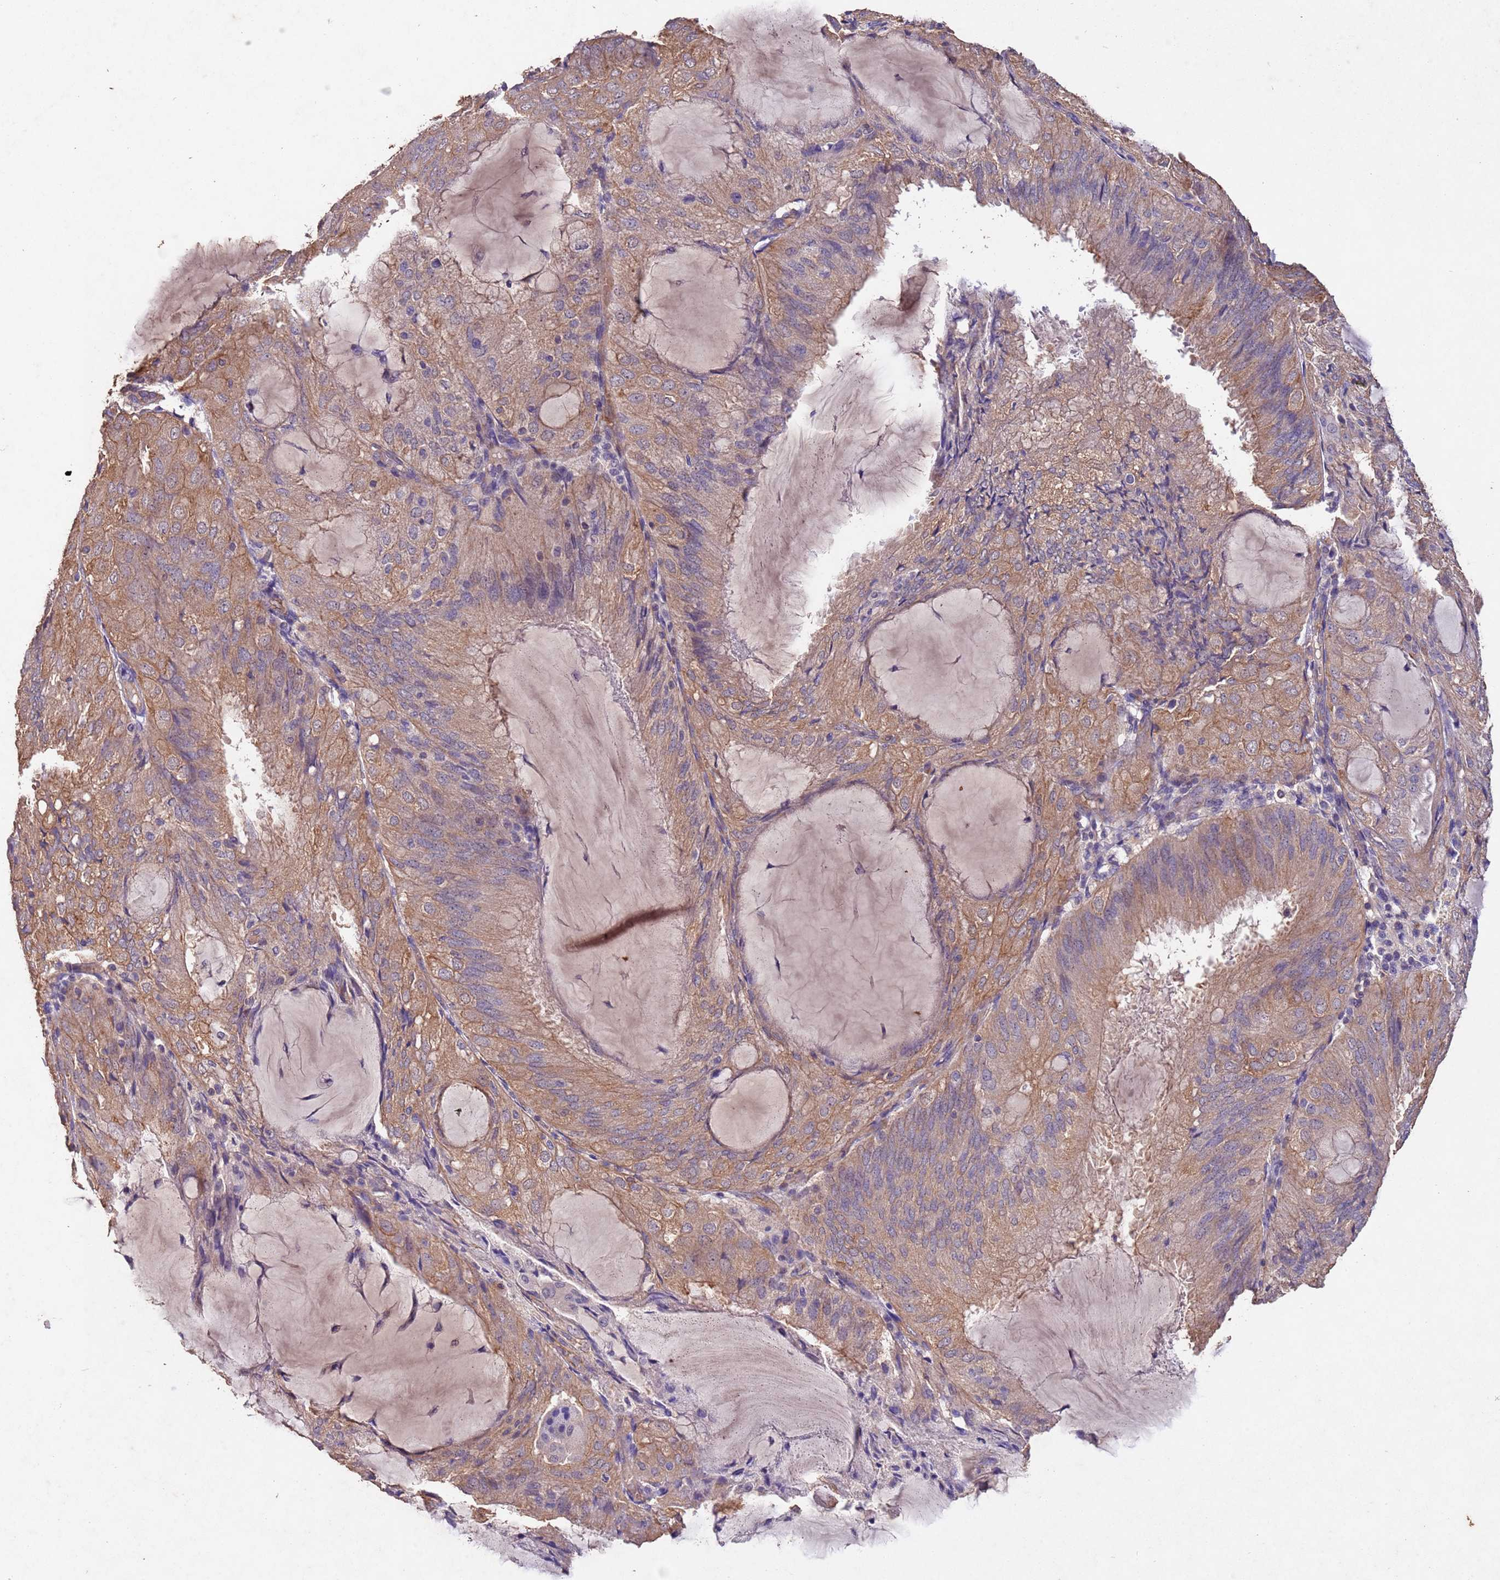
{"staining": {"intensity": "moderate", "quantity": ">75%", "location": "cytoplasmic/membranous"}, "tissue": "endometrial cancer", "cell_type": "Tumor cells", "image_type": "cancer", "snomed": [{"axis": "morphology", "description": "Adenocarcinoma, NOS"}, {"axis": "topography", "description": "Endometrium"}], "caption": "Human endometrial cancer (adenocarcinoma) stained with a brown dye exhibits moderate cytoplasmic/membranous positive staining in about >75% of tumor cells.", "gene": "MTX3", "patient": {"sex": "female", "age": 81}}